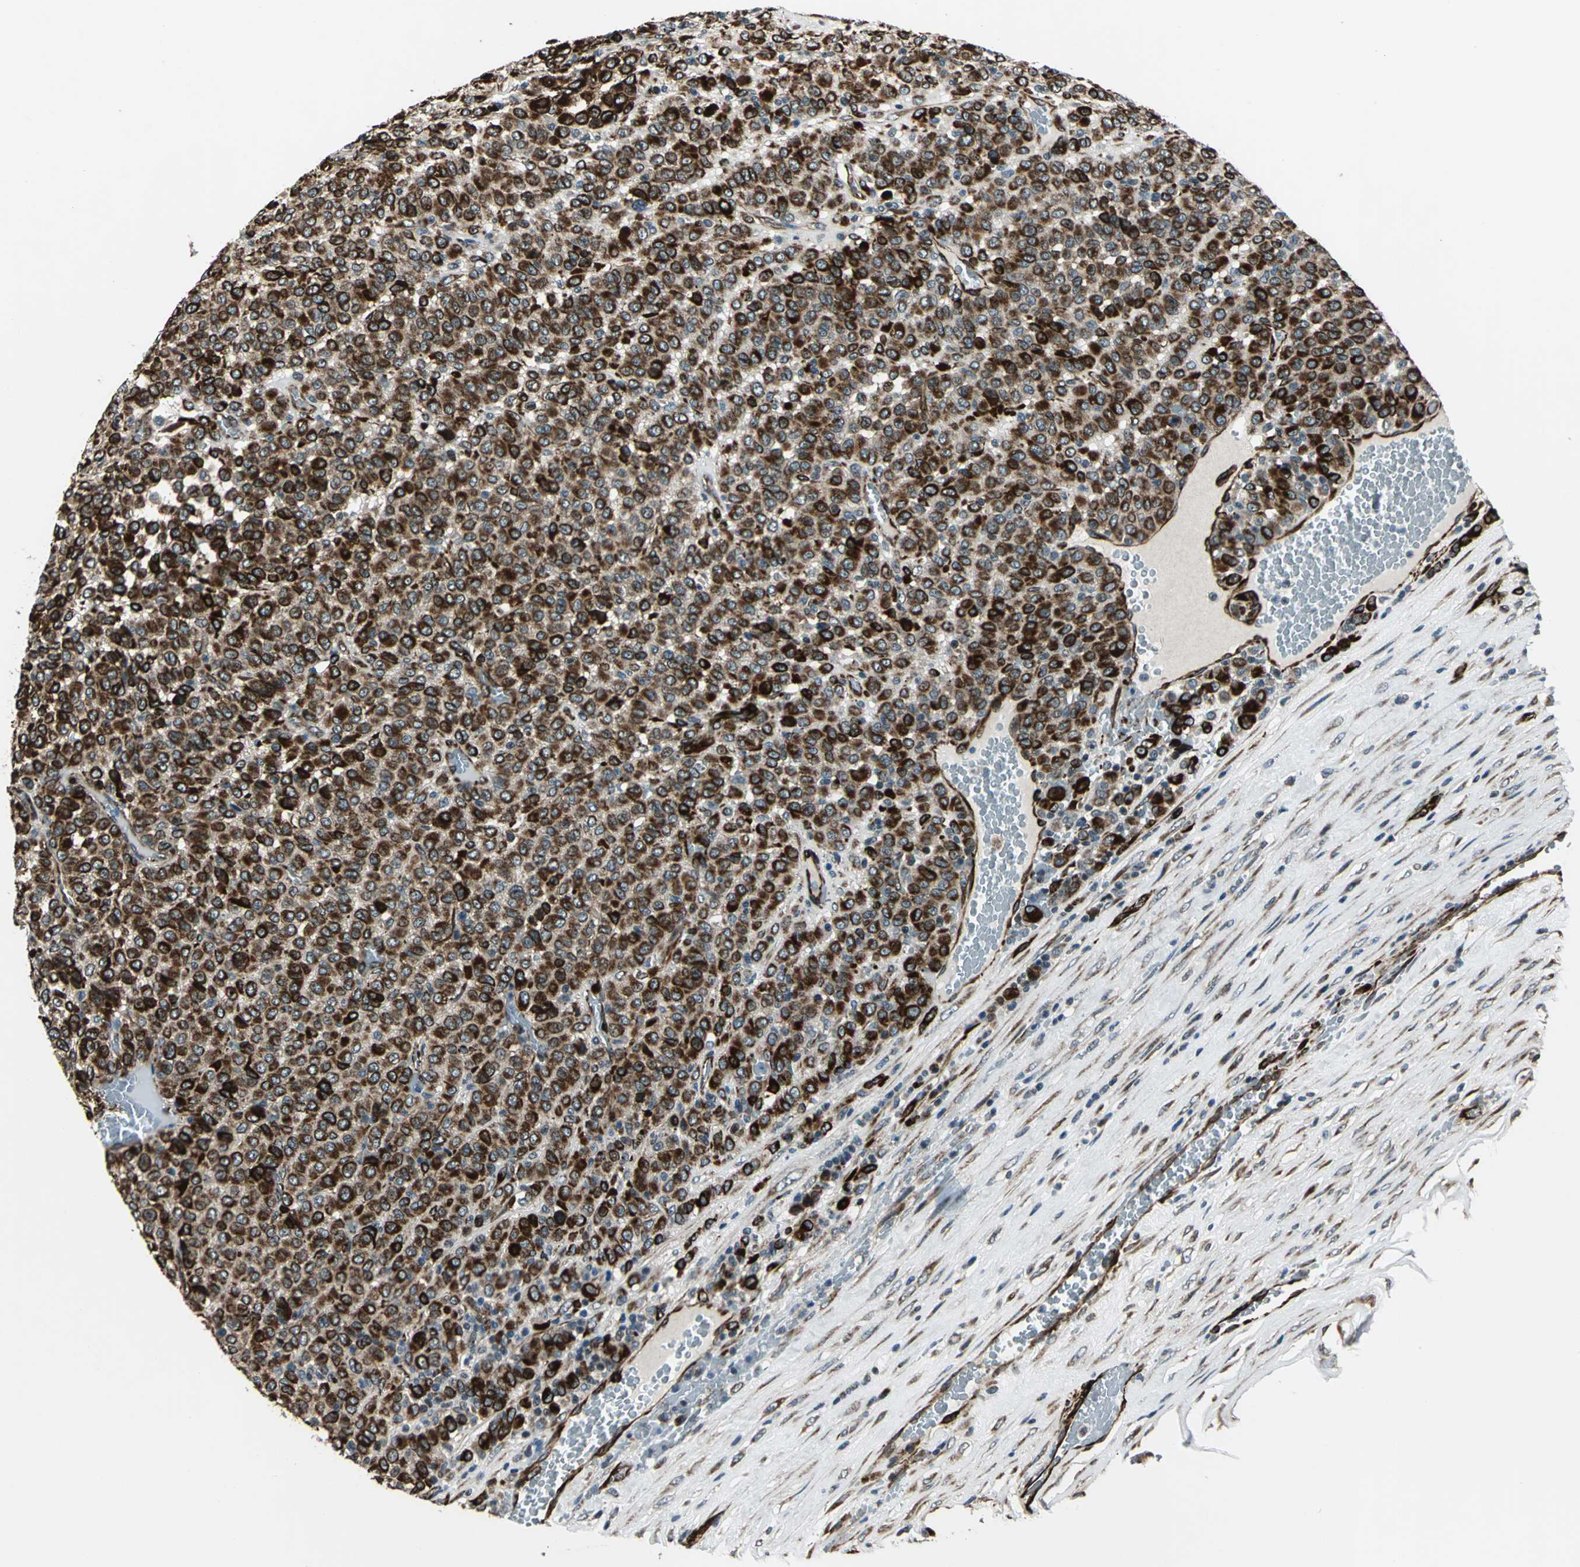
{"staining": {"intensity": "strong", "quantity": ">75%", "location": "cytoplasmic/membranous"}, "tissue": "melanoma", "cell_type": "Tumor cells", "image_type": "cancer", "snomed": [{"axis": "morphology", "description": "Malignant melanoma, Metastatic site"}, {"axis": "topography", "description": "Pancreas"}], "caption": "Human melanoma stained with a brown dye demonstrates strong cytoplasmic/membranous positive staining in about >75% of tumor cells.", "gene": "EXD2", "patient": {"sex": "female", "age": 30}}